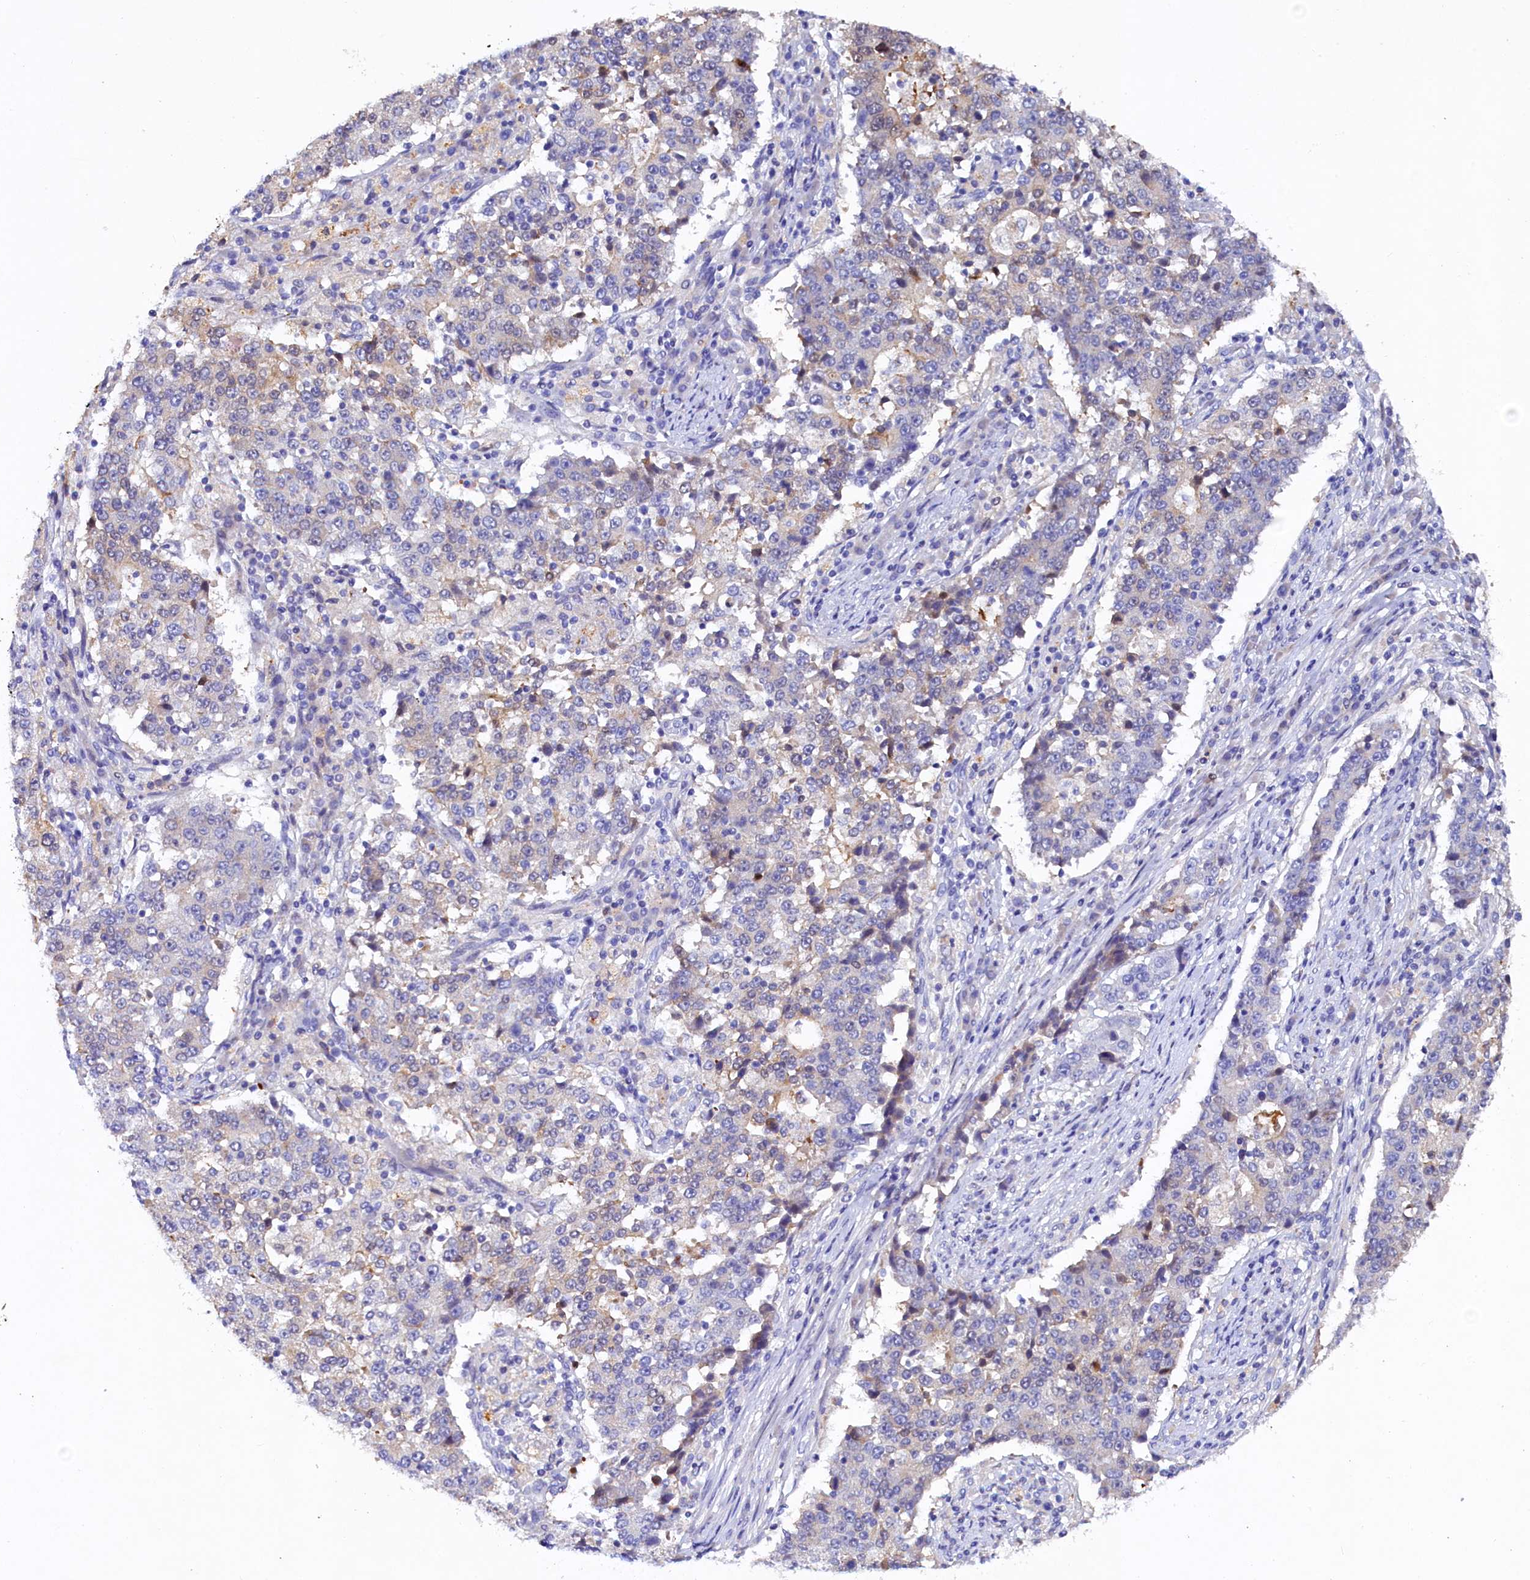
{"staining": {"intensity": "weak", "quantity": "<25%", "location": "cytoplasmic/membranous"}, "tissue": "stomach cancer", "cell_type": "Tumor cells", "image_type": "cancer", "snomed": [{"axis": "morphology", "description": "Adenocarcinoma, NOS"}, {"axis": "topography", "description": "Stomach"}], "caption": "There is no significant expression in tumor cells of stomach cancer. (DAB (3,3'-diaminobenzidine) immunohistochemistry visualized using brightfield microscopy, high magnification).", "gene": "TGDS", "patient": {"sex": "male", "age": 59}}